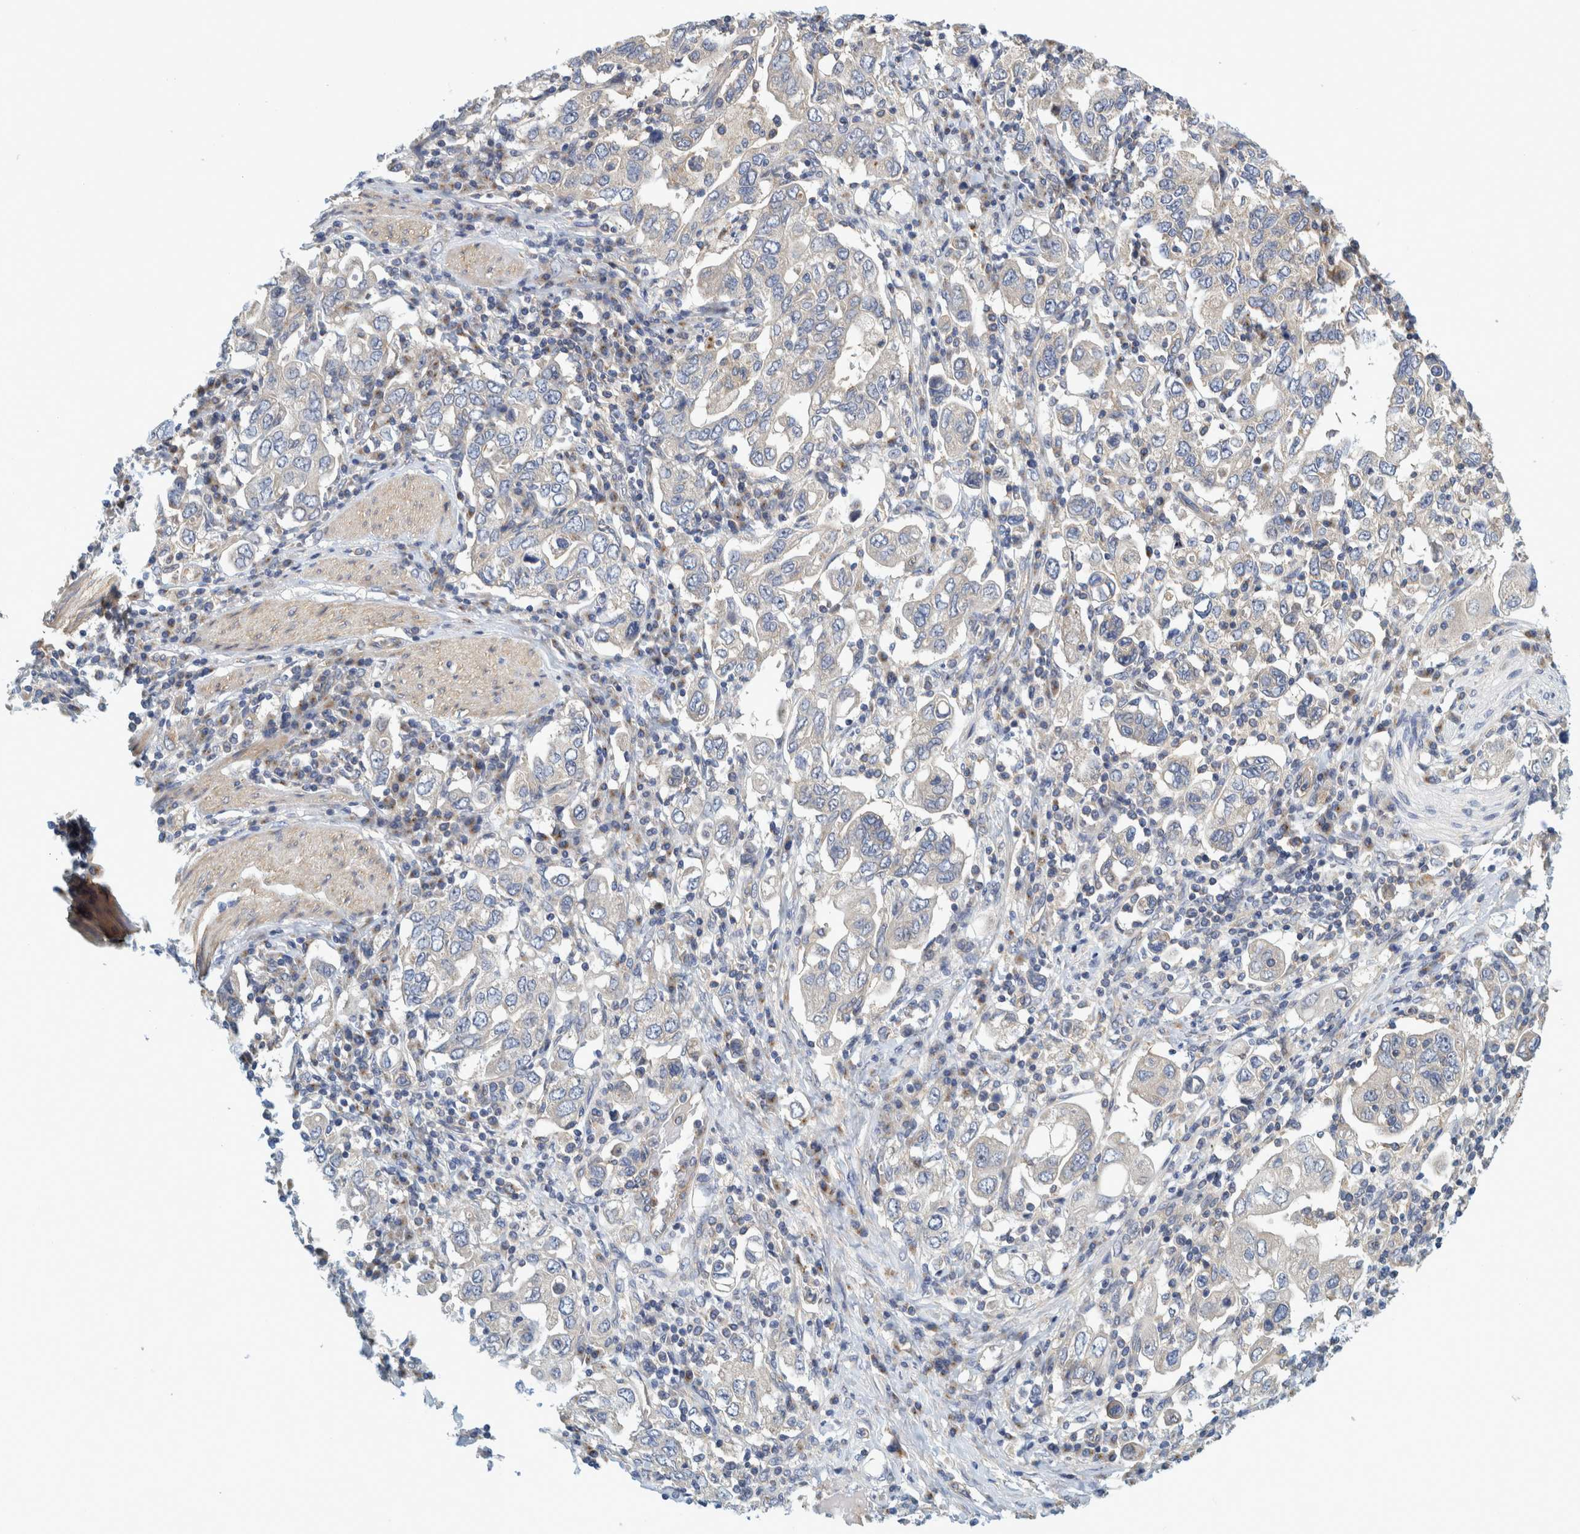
{"staining": {"intensity": "negative", "quantity": "none", "location": "none"}, "tissue": "stomach cancer", "cell_type": "Tumor cells", "image_type": "cancer", "snomed": [{"axis": "morphology", "description": "Adenocarcinoma, NOS"}, {"axis": "topography", "description": "Stomach, upper"}], "caption": "High magnification brightfield microscopy of adenocarcinoma (stomach) stained with DAB (brown) and counterstained with hematoxylin (blue): tumor cells show no significant staining.", "gene": "ZNF324B", "patient": {"sex": "male", "age": 62}}